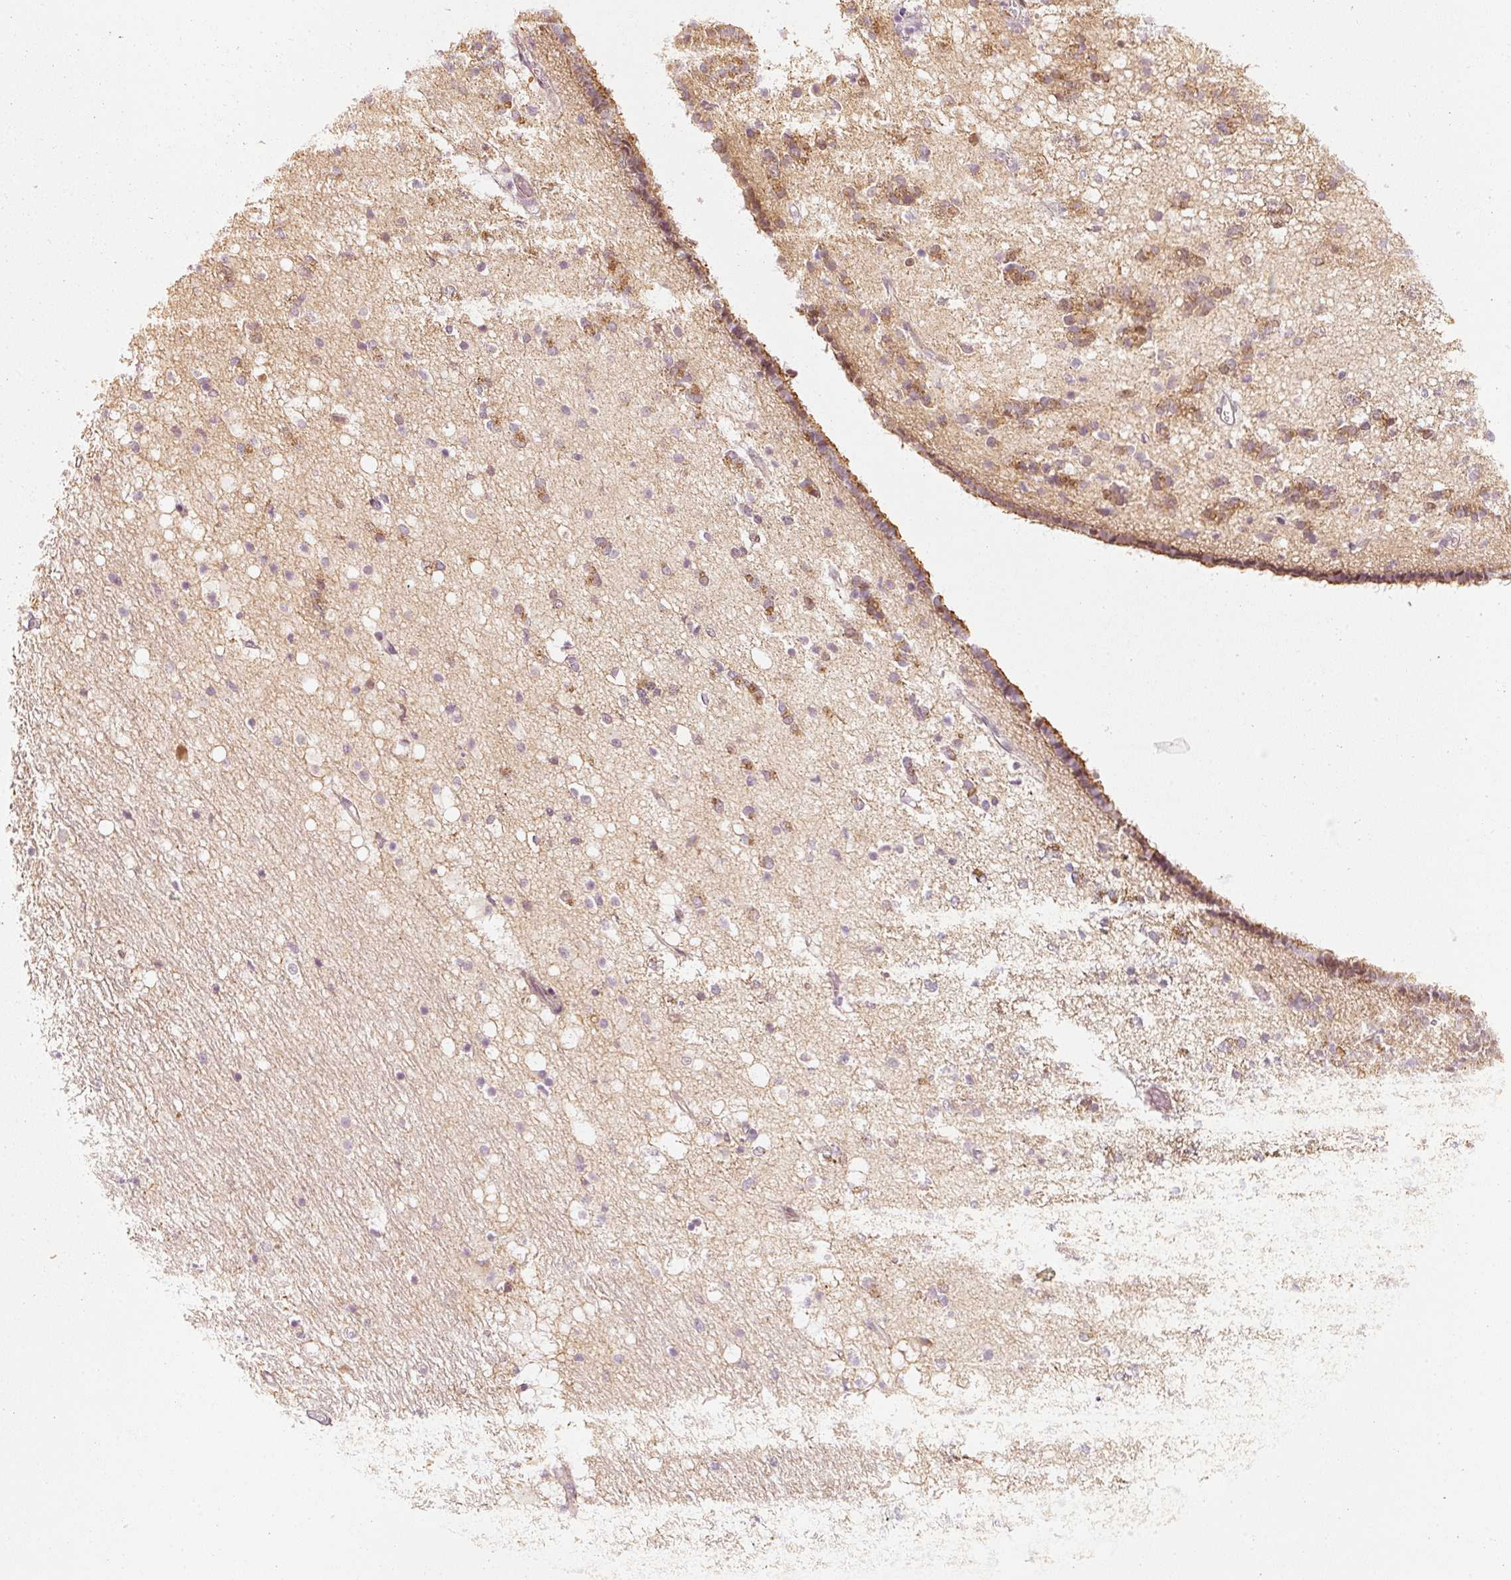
{"staining": {"intensity": "moderate", "quantity": "<25%", "location": "cytoplasmic/membranous"}, "tissue": "caudate", "cell_type": "Glial cells", "image_type": "normal", "snomed": [{"axis": "morphology", "description": "Normal tissue, NOS"}, {"axis": "topography", "description": "Lateral ventricle wall"}], "caption": "This micrograph shows benign caudate stained with immunohistochemistry (IHC) to label a protein in brown. The cytoplasmic/membranous of glial cells show moderate positivity for the protein. Nuclei are counter-stained blue.", "gene": "DAPP1", "patient": {"sex": "male", "age": 37}}